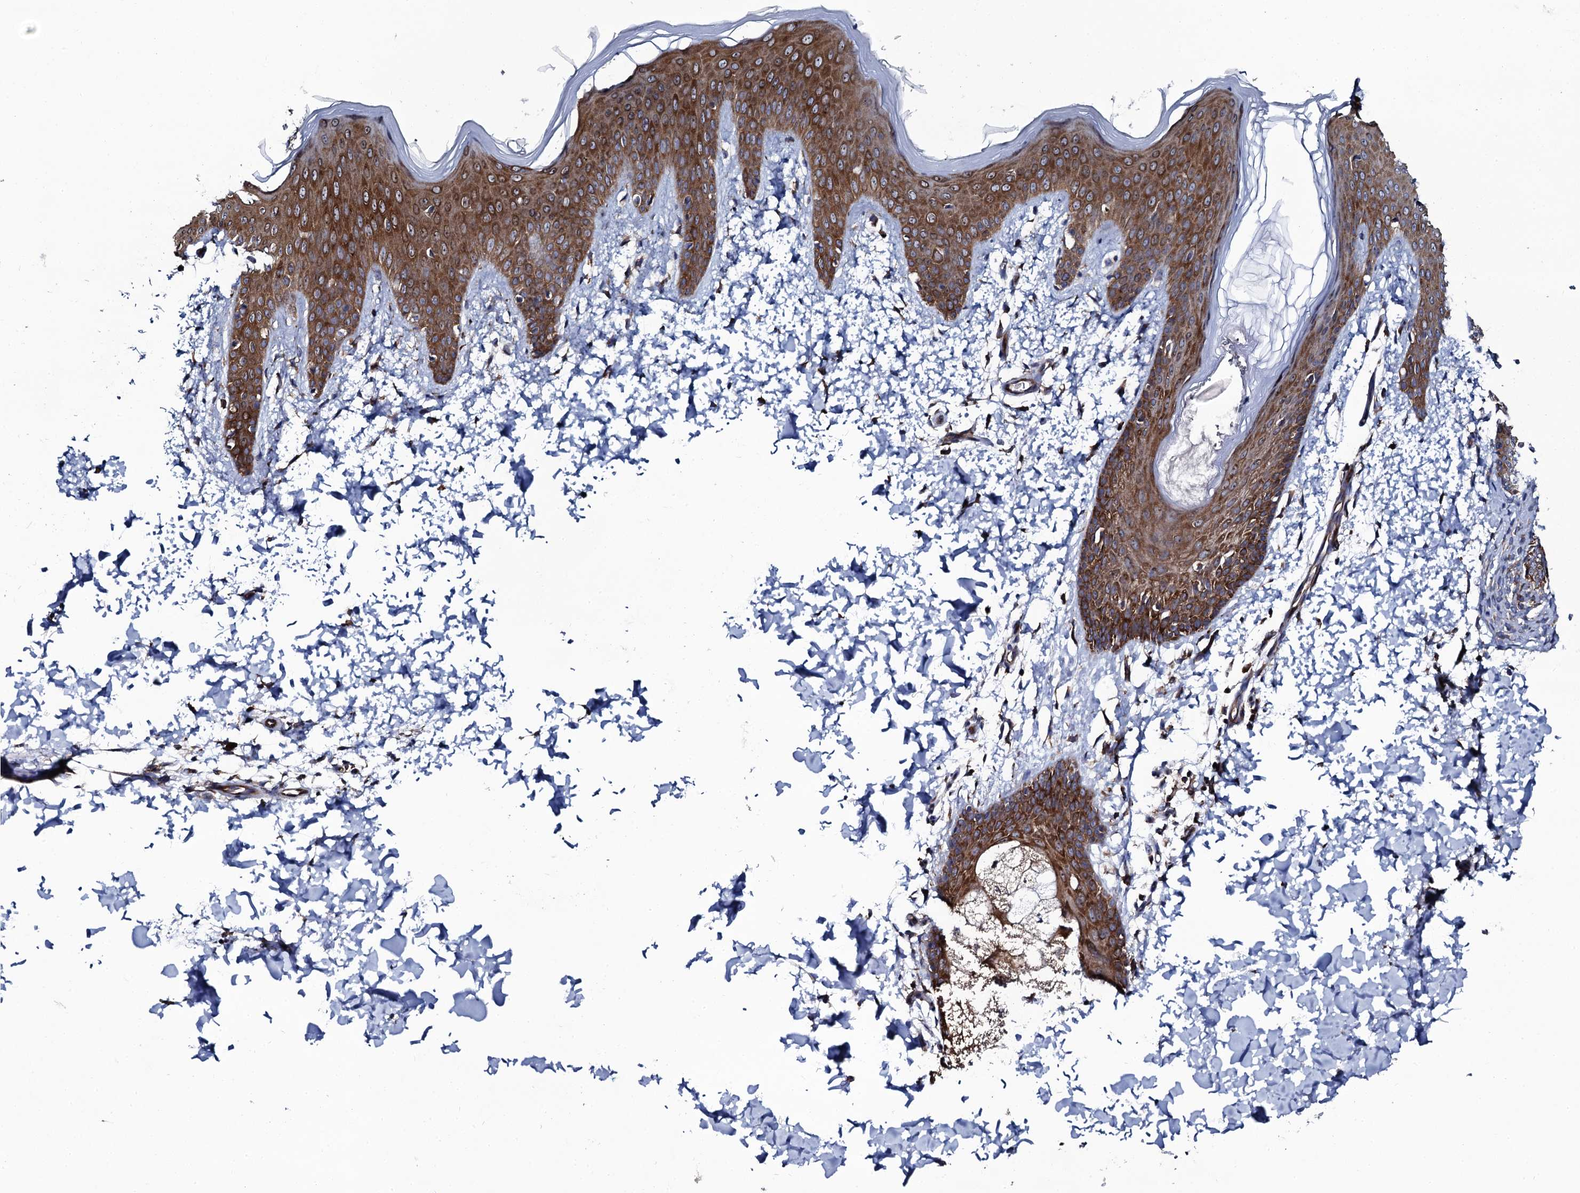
{"staining": {"intensity": "strong", "quantity": ">75%", "location": "cytoplasmic/membranous"}, "tissue": "skin", "cell_type": "Fibroblasts", "image_type": "normal", "snomed": [{"axis": "morphology", "description": "Normal tissue, NOS"}, {"axis": "topography", "description": "Skin"}], "caption": "A brown stain highlights strong cytoplasmic/membranous expression of a protein in fibroblasts of normal skin. The staining was performed using DAB to visualize the protein expression in brown, while the nuclei were stained in blue with hematoxylin (Magnification: 20x).", "gene": "SPTY2D1", "patient": {"sex": "male", "age": 36}}